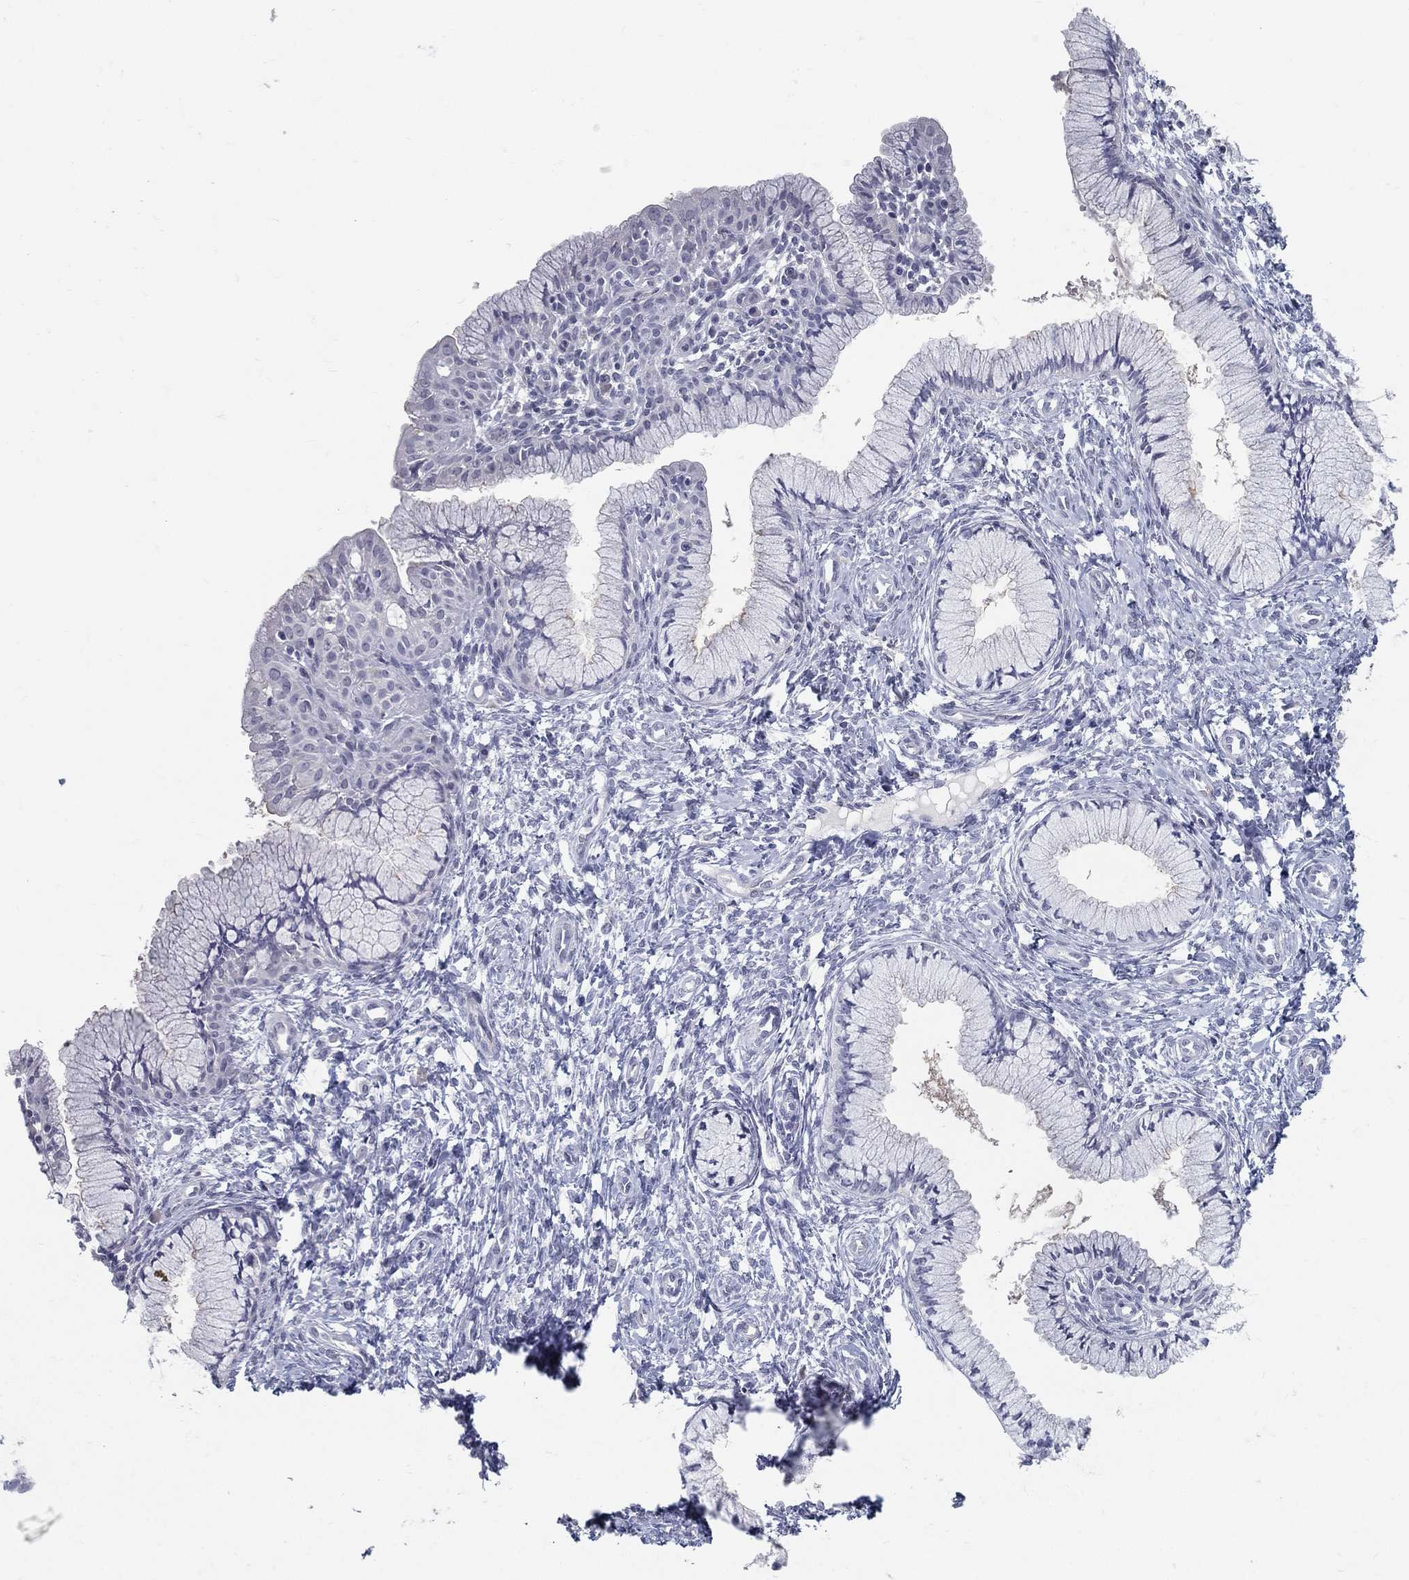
{"staining": {"intensity": "negative", "quantity": "none", "location": "none"}, "tissue": "cervix", "cell_type": "Glandular cells", "image_type": "normal", "snomed": [{"axis": "morphology", "description": "Normal tissue, NOS"}, {"axis": "topography", "description": "Cervix"}], "caption": "This is a image of IHC staining of benign cervix, which shows no positivity in glandular cells.", "gene": "ACE2", "patient": {"sex": "female", "age": 37}}